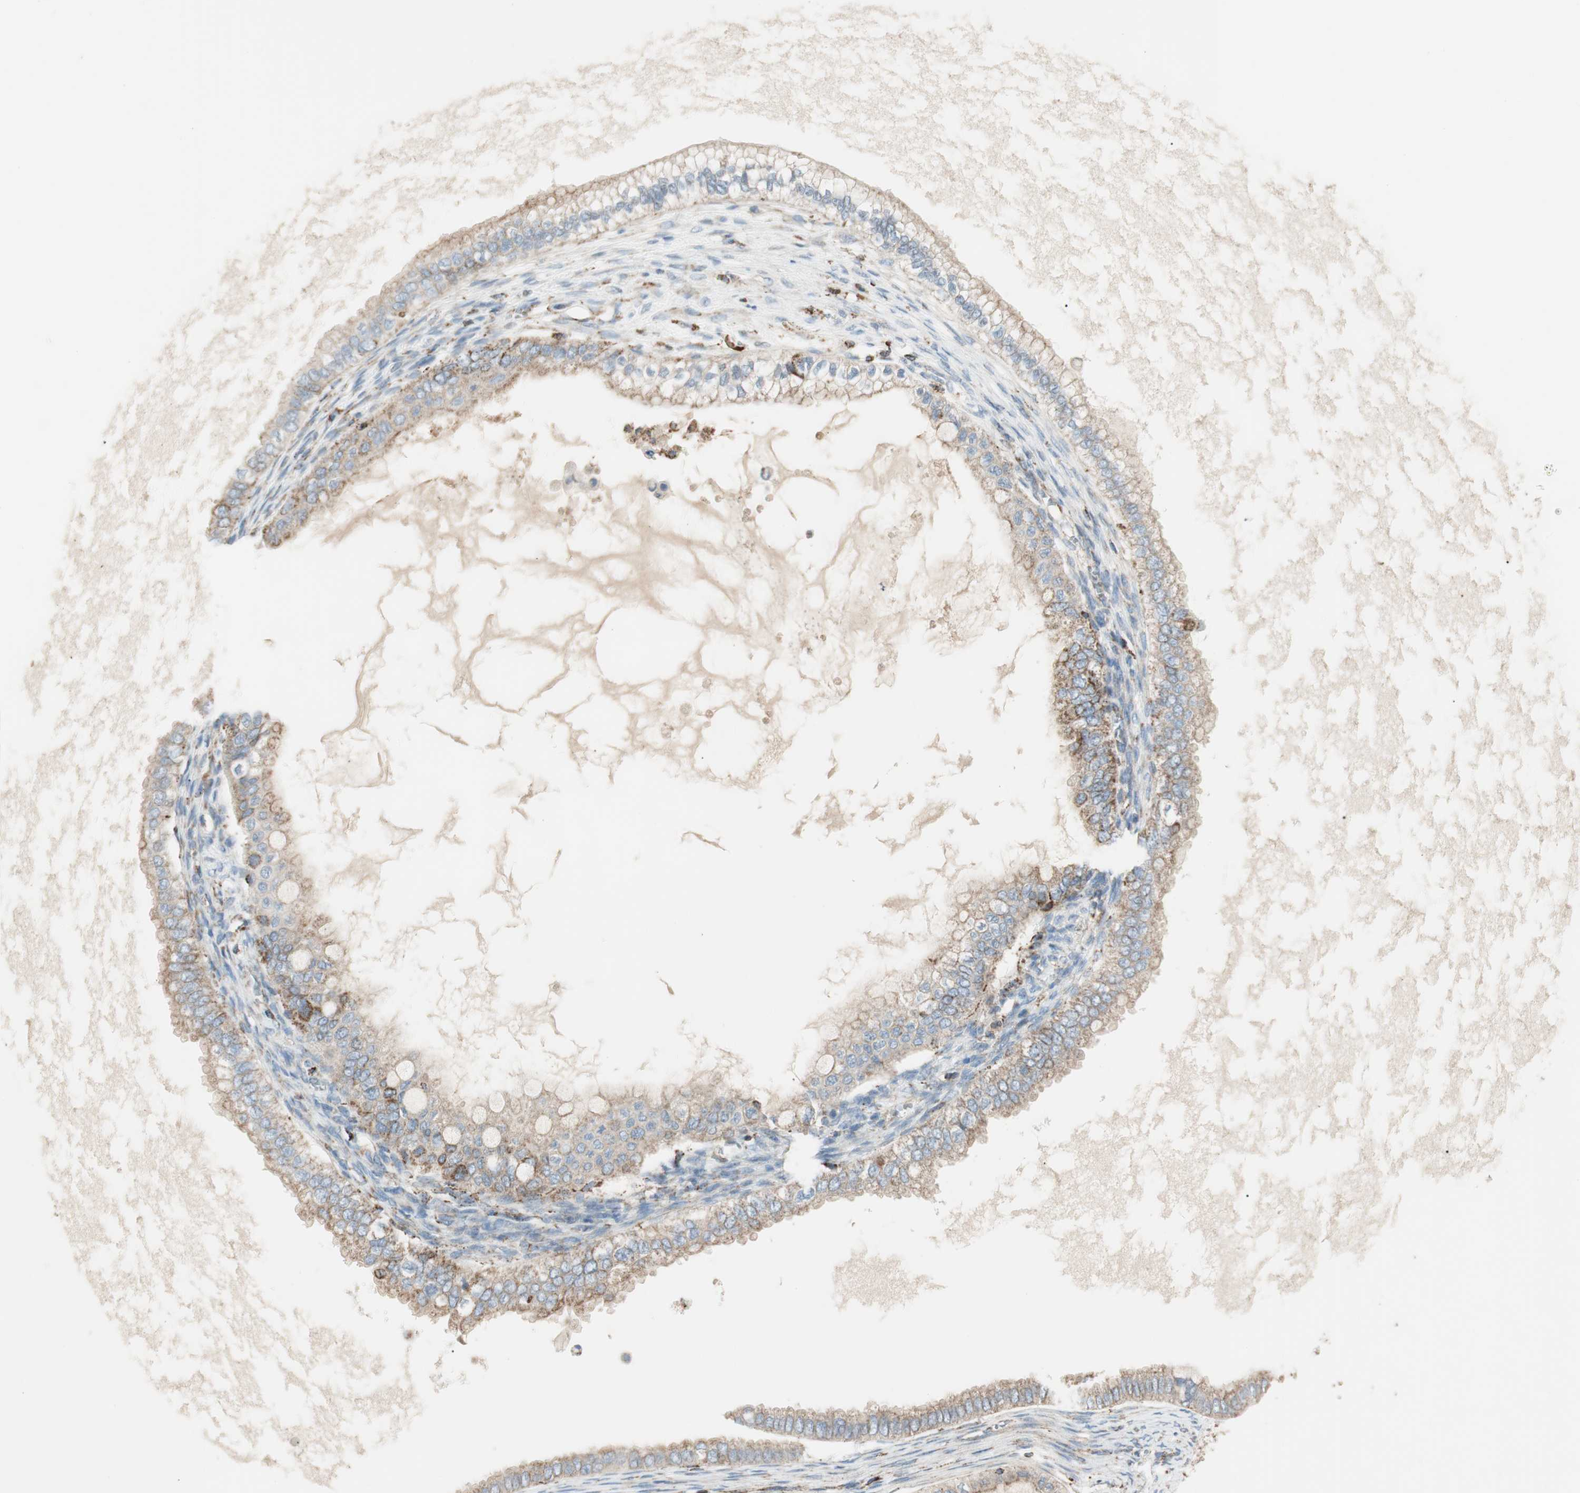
{"staining": {"intensity": "strong", "quantity": ">75%", "location": "cytoplasmic/membranous"}, "tissue": "ovarian cancer", "cell_type": "Tumor cells", "image_type": "cancer", "snomed": [{"axis": "morphology", "description": "Cystadenocarcinoma, mucinous, NOS"}, {"axis": "topography", "description": "Ovary"}], "caption": "This micrograph displays immunohistochemistry (IHC) staining of ovarian cancer (mucinous cystadenocarcinoma), with high strong cytoplasmic/membranous staining in approximately >75% of tumor cells.", "gene": "ME2", "patient": {"sex": "female", "age": 80}}